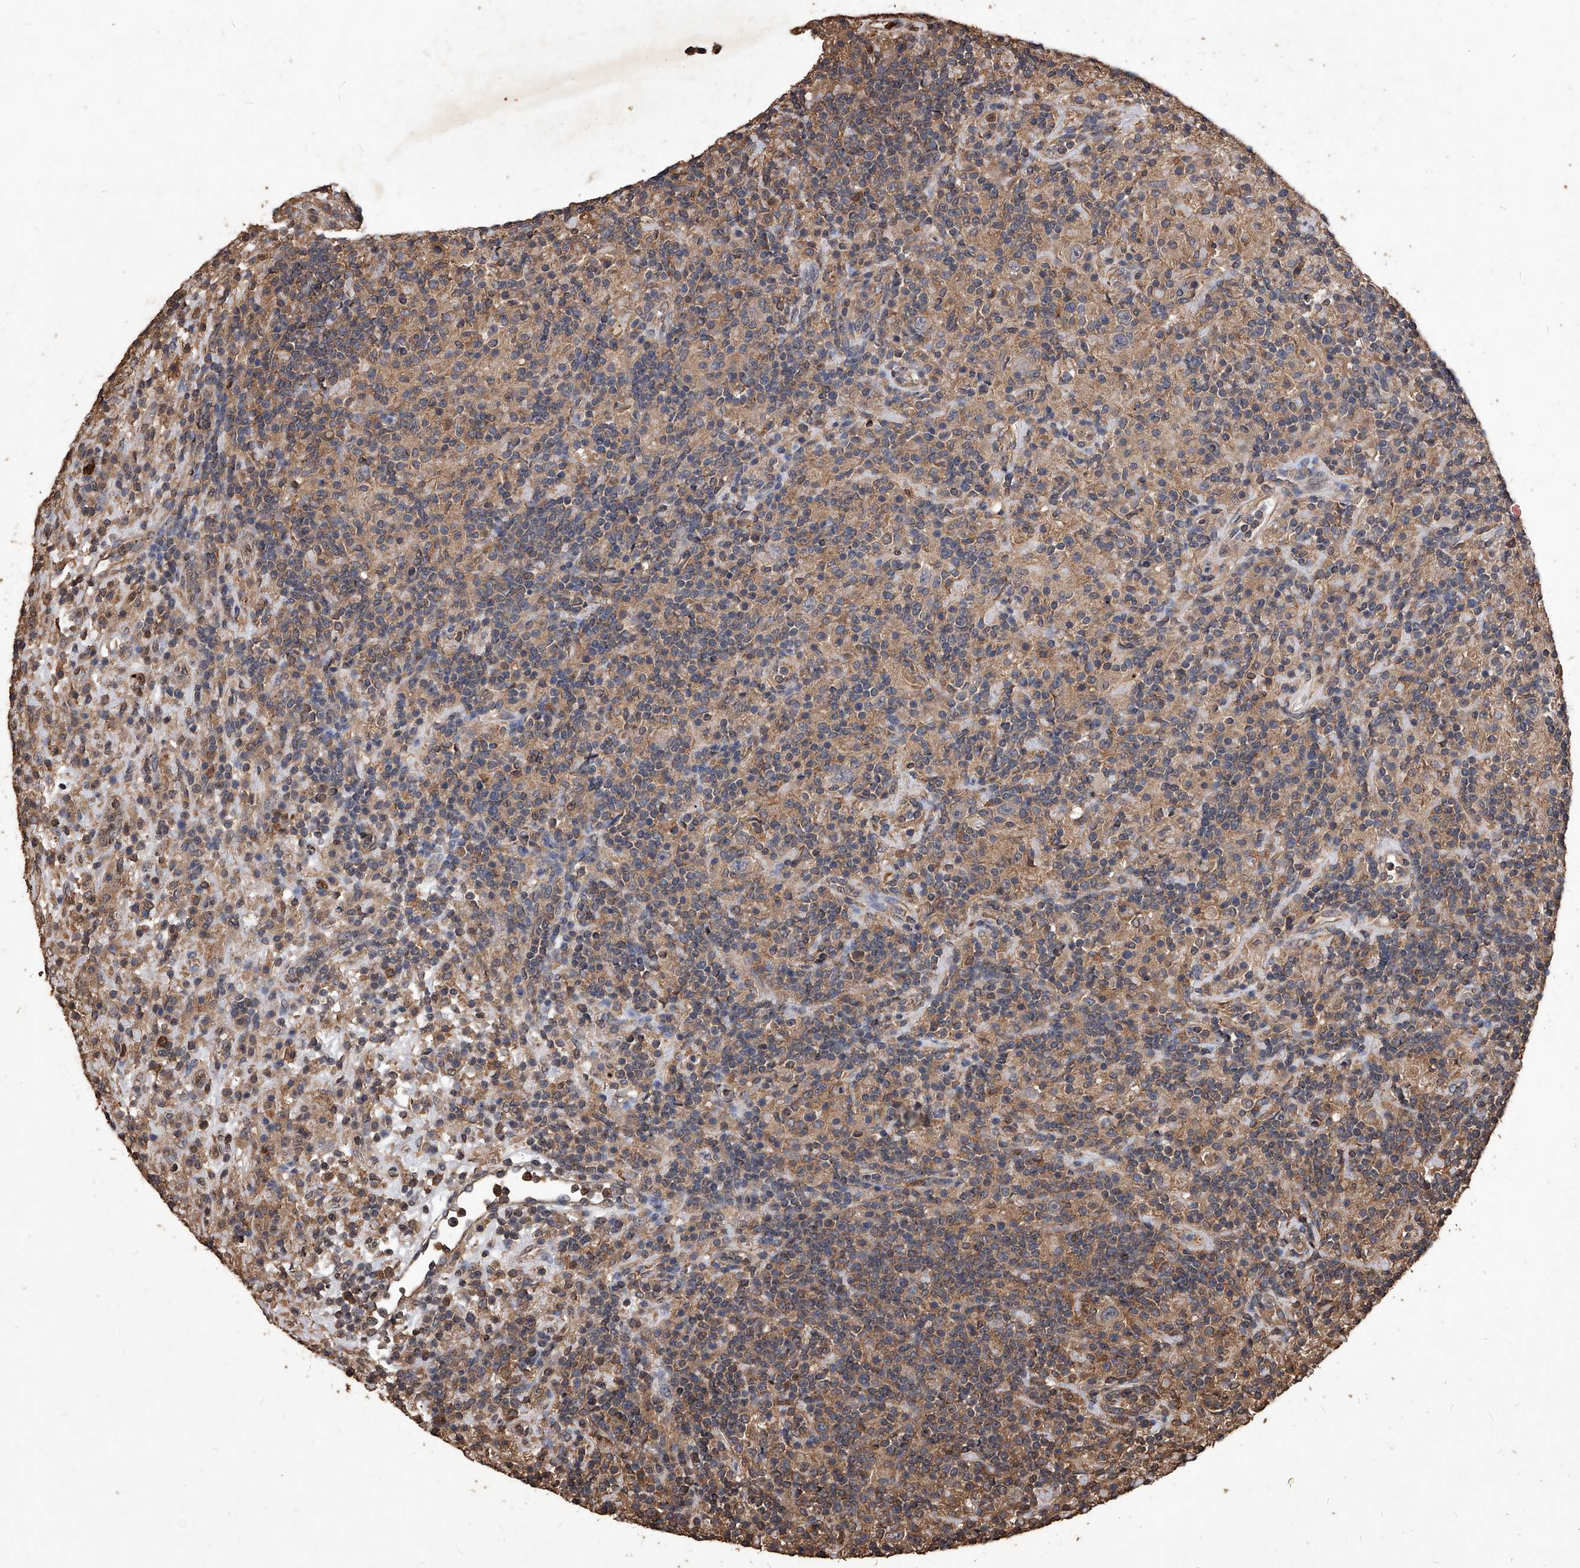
{"staining": {"intensity": "negative", "quantity": "none", "location": "none"}, "tissue": "lymphoma", "cell_type": "Tumor cells", "image_type": "cancer", "snomed": [{"axis": "morphology", "description": "Hodgkin's disease, NOS"}, {"axis": "topography", "description": "Lymph node"}], "caption": "This is an immunohistochemistry (IHC) photomicrograph of human Hodgkin's disease. There is no expression in tumor cells.", "gene": "UCP2", "patient": {"sex": "male", "age": 70}}